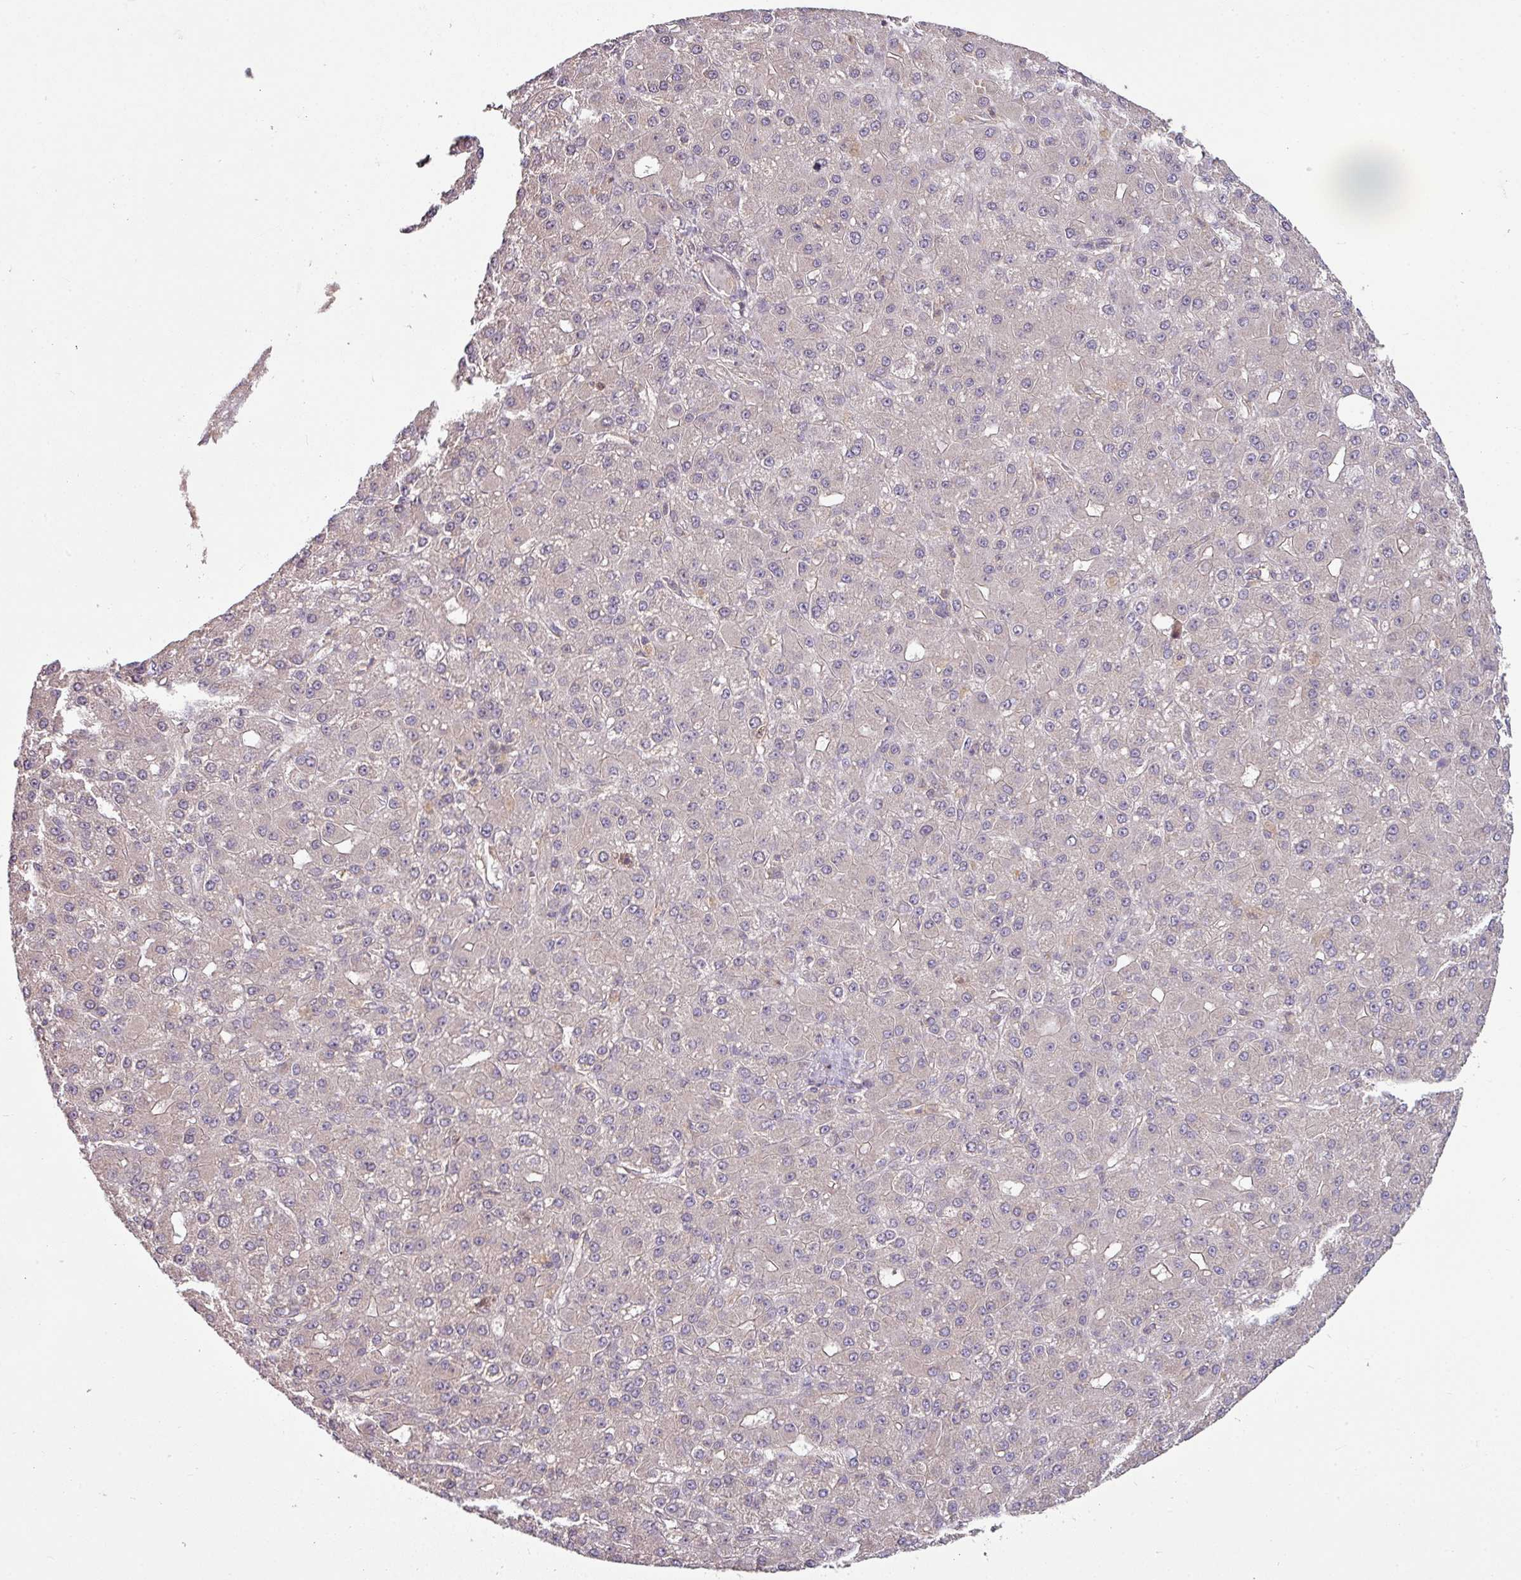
{"staining": {"intensity": "negative", "quantity": "none", "location": "none"}, "tissue": "liver cancer", "cell_type": "Tumor cells", "image_type": "cancer", "snomed": [{"axis": "morphology", "description": "Carcinoma, Hepatocellular, NOS"}, {"axis": "topography", "description": "Liver"}], "caption": "An immunohistochemistry (IHC) image of liver cancer is shown. There is no staining in tumor cells of liver cancer.", "gene": "SLAMF6", "patient": {"sex": "male", "age": 67}}